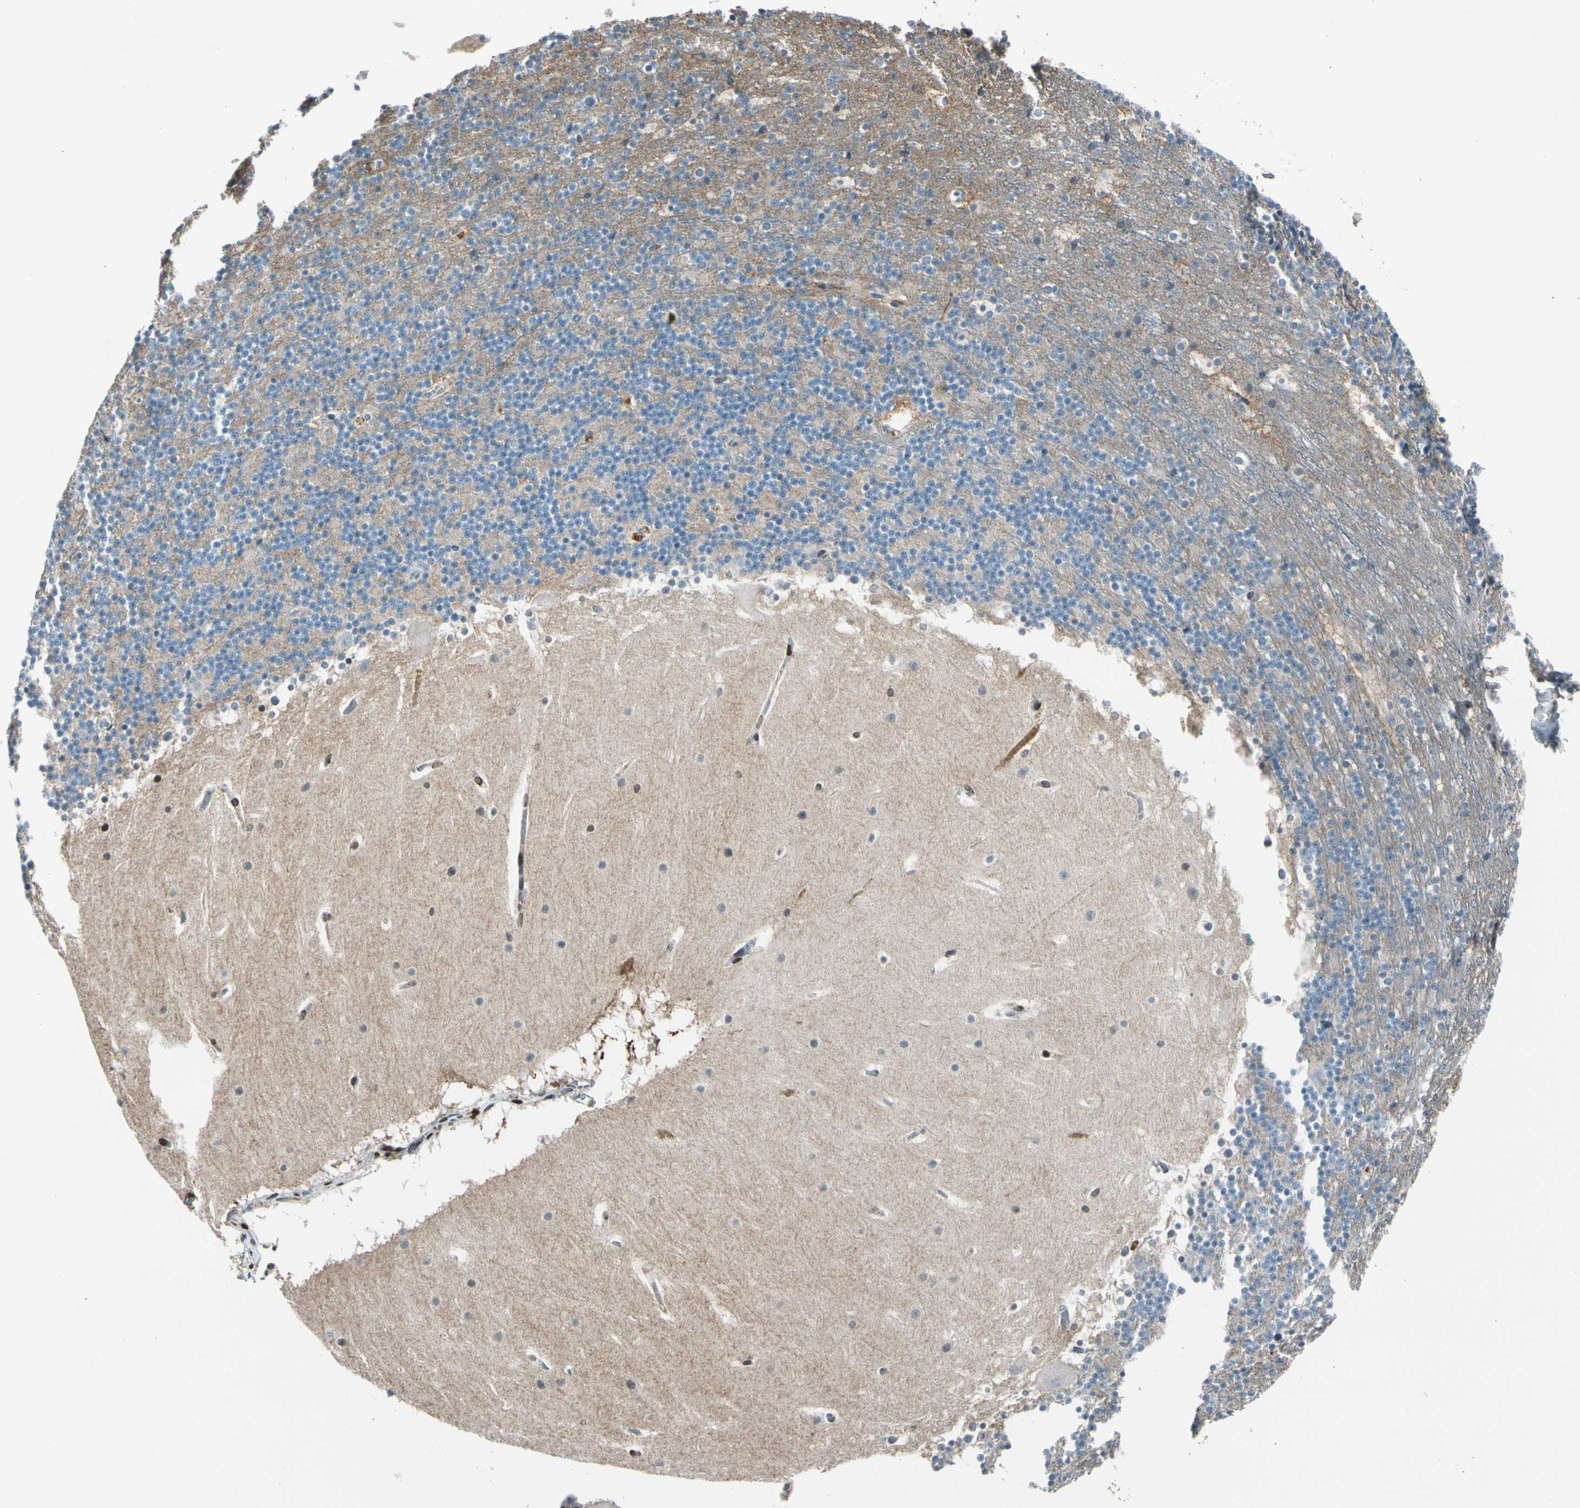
{"staining": {"intensity": "negative", "quantity": "none", "location": "none"}, "tissue": "cerebellum", "cell_type": "Cells in granular layer", "image_type": "normal", "snomed": [{"axis": "morphology", "description": "Normal tissue, NOS"}, {"axis": "topography", "description": "Cerebellum"}], "caption": "DAB immunohistochemical staining of unremarkable cerebellum reveals no significant positivity in cells in granular layer. (Immunohistochemistry, brightfield microscopy, high magnification).", "gene": "PDPN", "patient": {"sex": "male", "age": 45}}